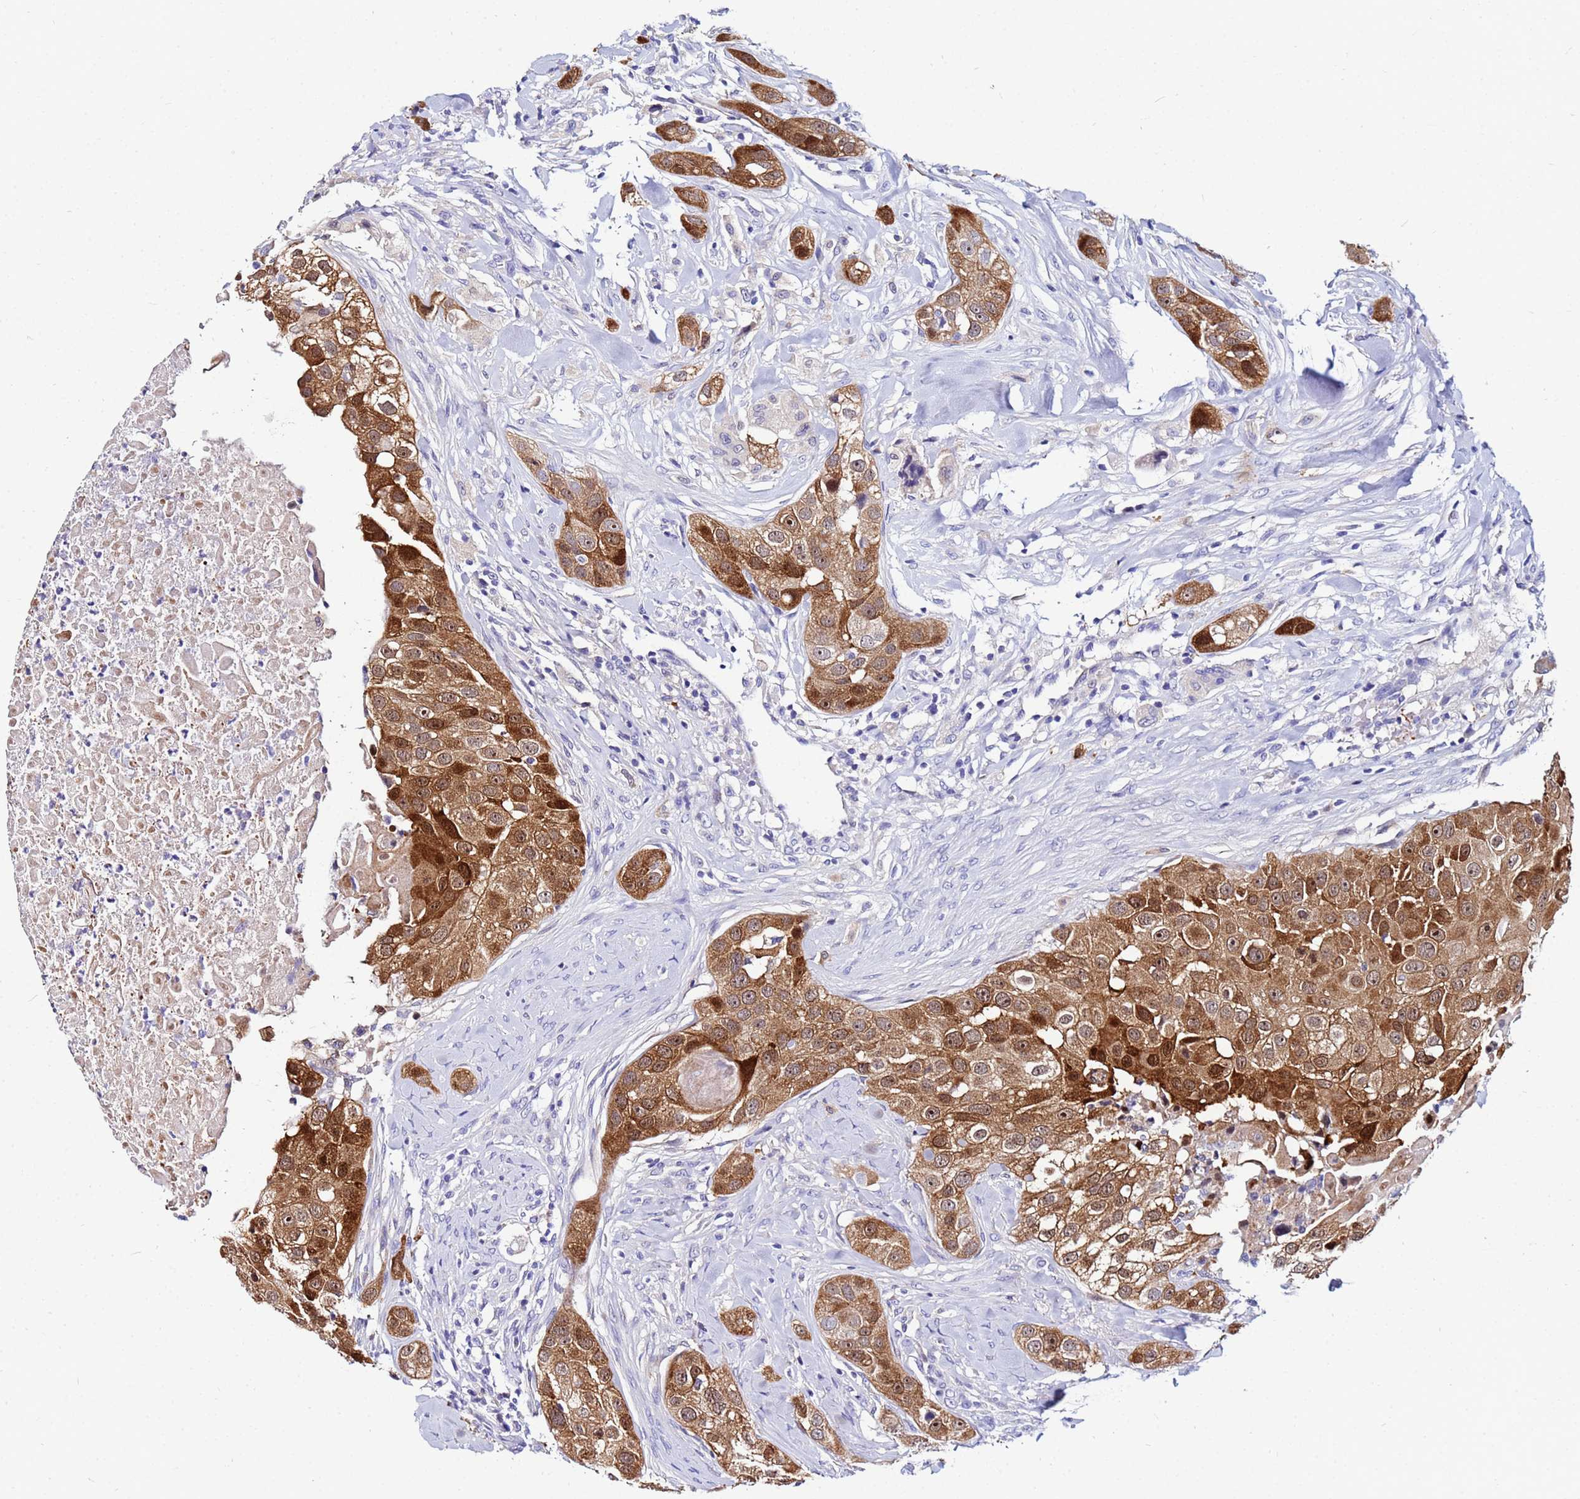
{"staining": {"intensity": "moderate", "quantity": ">75%", "location": "cytoplasmic/membranous"}, "tissue": "head and neck cancer", "cell_type": "Tumor cells", "image_type": "cancer", "snomed": [{"axis": "morphology", "description": "Normal tissue, NOS"}, {"axis": "morphology", "description": "Squamous cell carcinoma, NOS"}, {"axis": "topography", "description": "Skeletal muscle"}, {"axis": "topography", "description": "Head-Neck"}], "caption": "An immunohistochemistry (IHC) image of tumor tissue is shown. Protein staining in brown highlights moderate cytoplasmic/membranous positivity in head and neck squamous cell carcinoma within tumor cells. (DAB (3,3'-diaminobenzidine) IHC with brightfield microscopy, high magnification).", "gene": "PPP1R14C", "patient": {"sex": "male", "age": 51}}